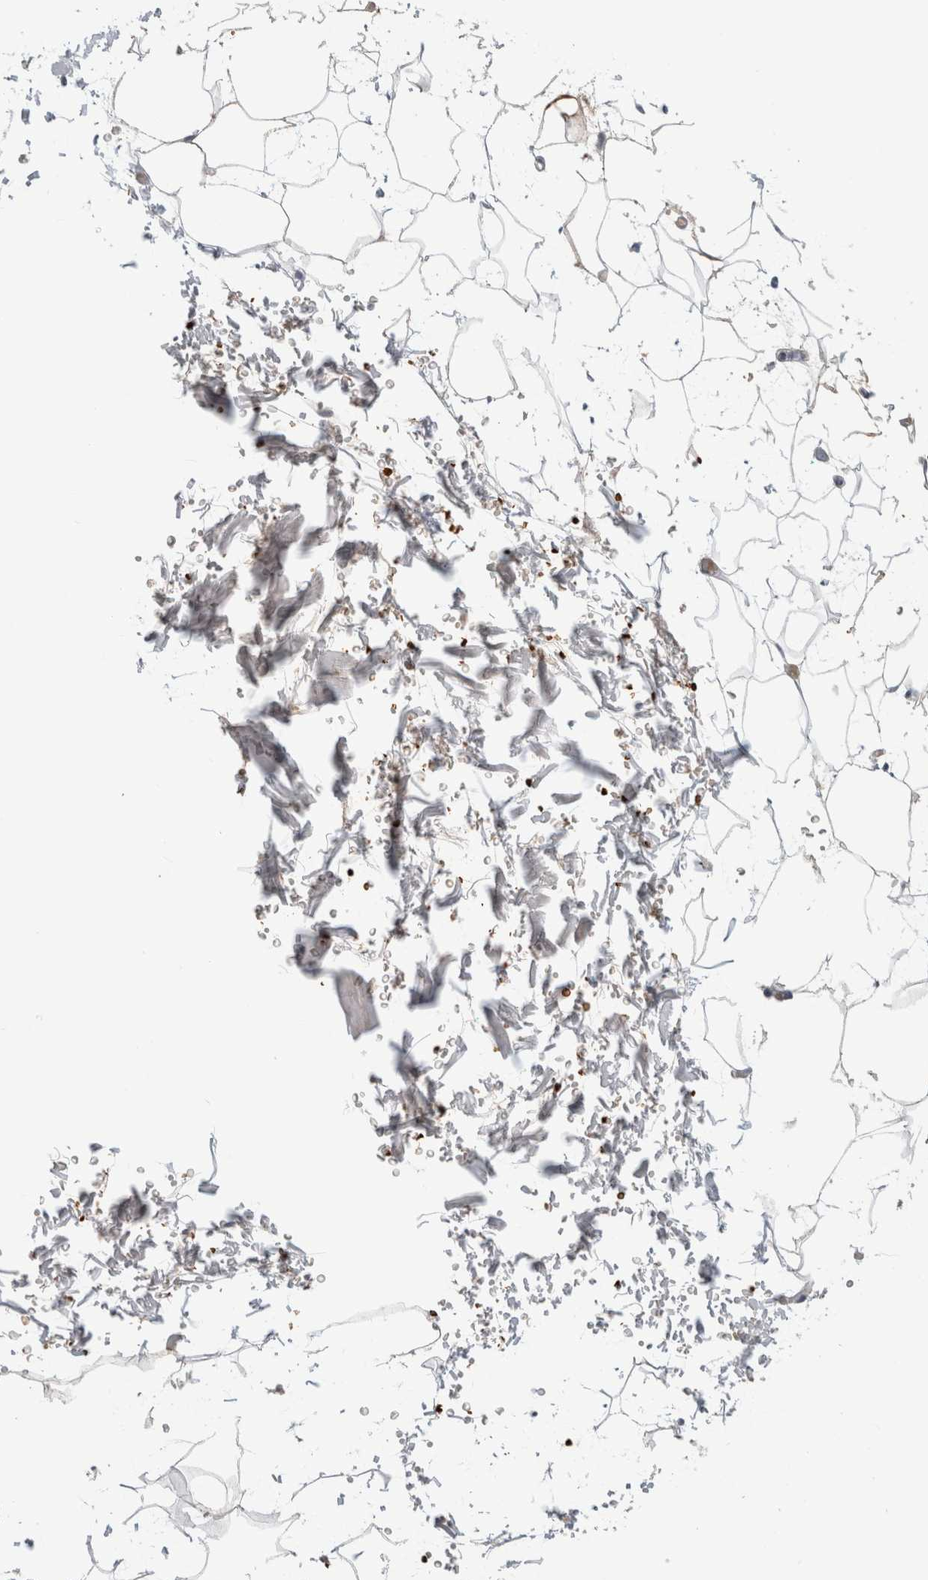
{"staining": {"intensity": "negative", "quantity": "none", "location": "none"}, "tissue": "adipose tissue", "cell_type": "Adipocytes", "image_type": "normal", "snomed": [{"axis": "morphology", "description": "Normal tissue, NOS"}, {"axis": "topography", "description": "Soft tissue"}], "caption": "High magnification brightfield microscopy of unremarkable adipose tissue stained with DAB (brown) and counterstained with hematoxylin (blue): adipocytes show no significant staining.", "gene": "CA1", "patient": {"sex": "male", "age": 72}}